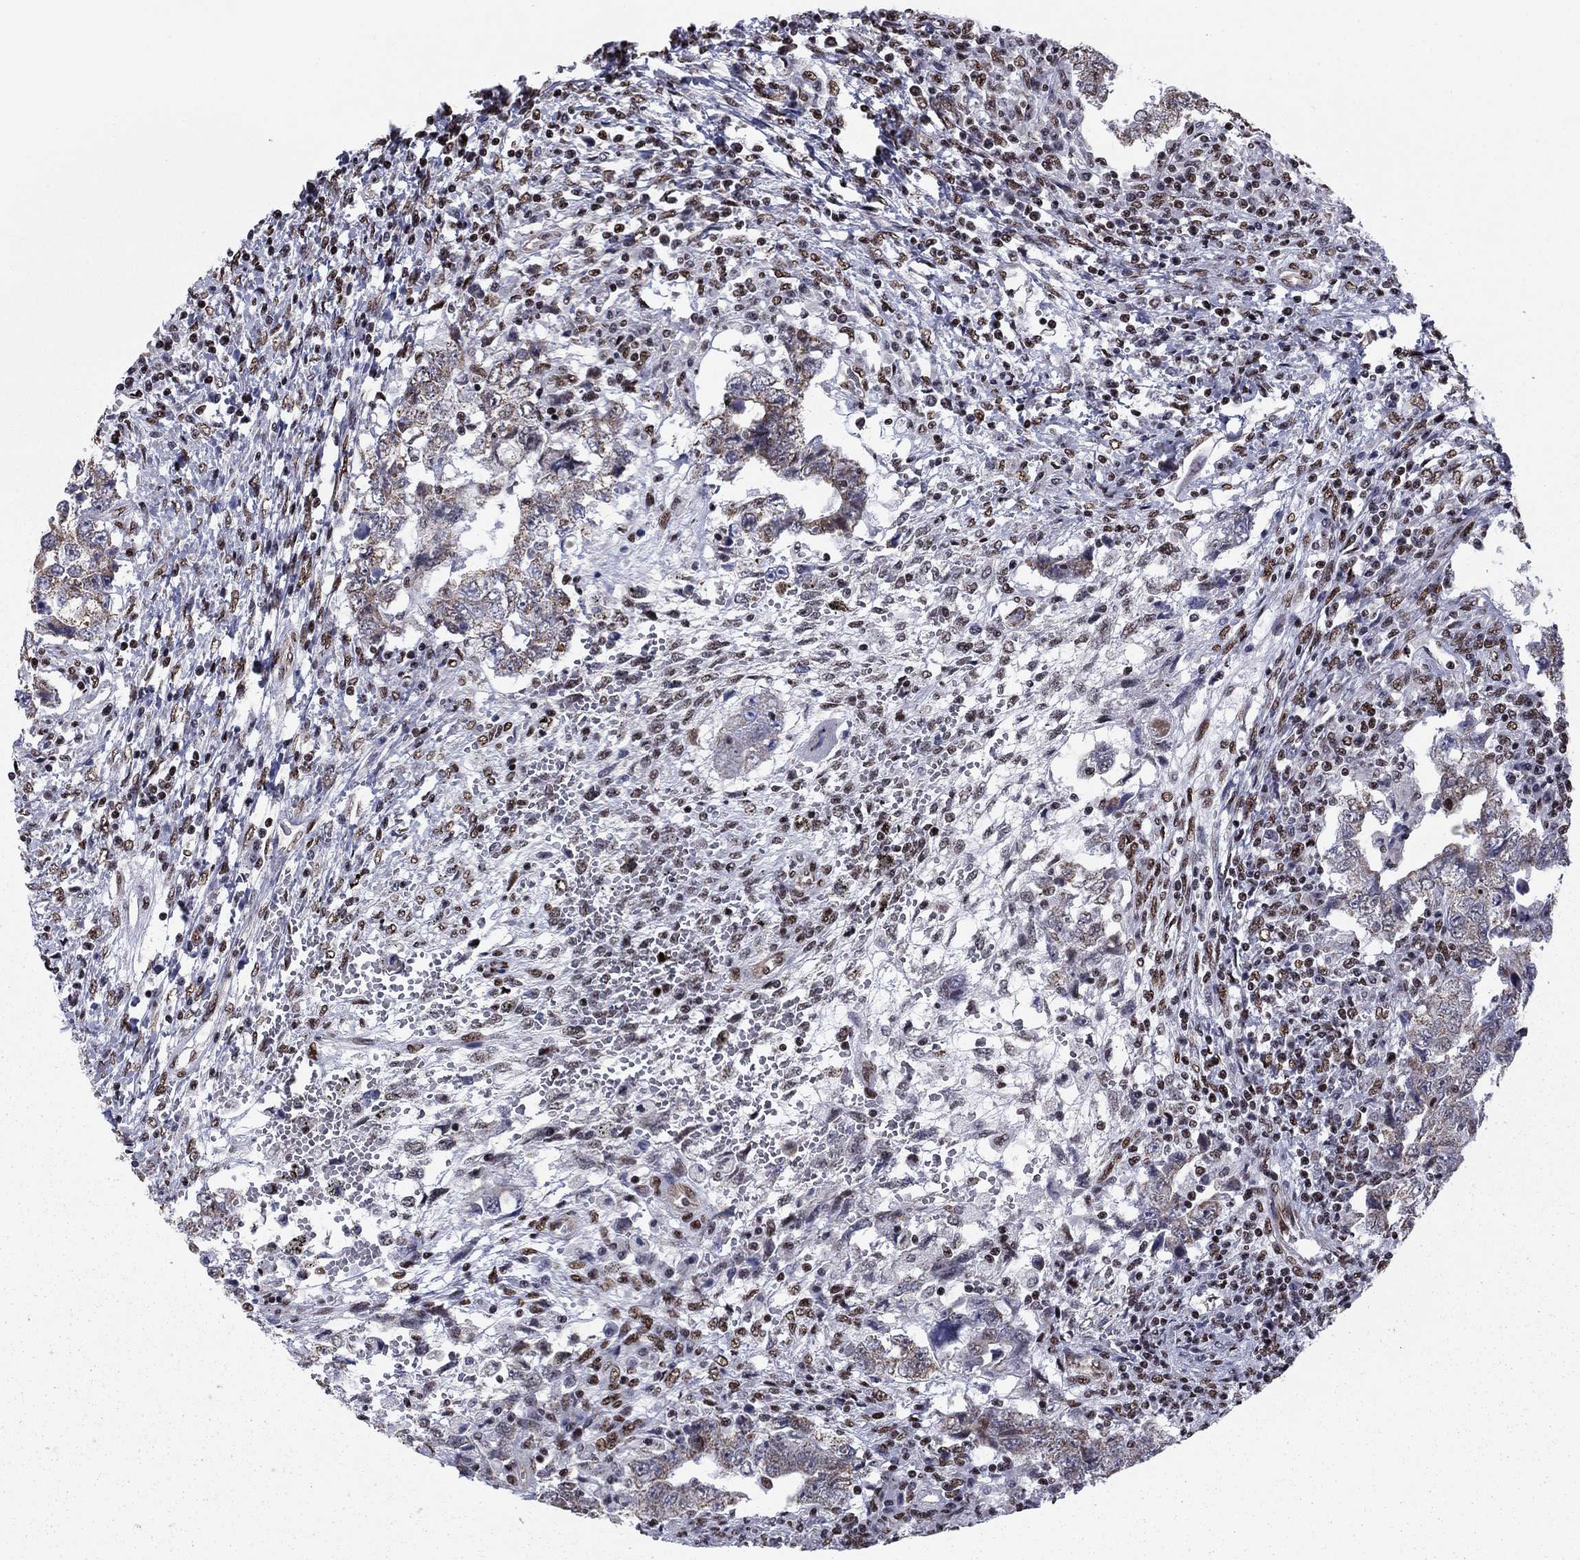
{"staining": {"intensity": "weak", "quantity": "25%-75%", "location": "cytoplasmic/membranous"}, "tissue": "testis cancer", "cell_type": "Tumor cells", "image_type": "cancer", "snomed": [{"axis": "morphology", "description": "Carcinoma, Embryonal, NOS"}, {"axis": "topography", "description": "Testis"}], "caption": "Human embryonal carcinoma (testis) stained with a protein marker reveals weak staining in tumor cells.", "gene": "N4BP2", "patient": {"sex": "male", "age": 26}}